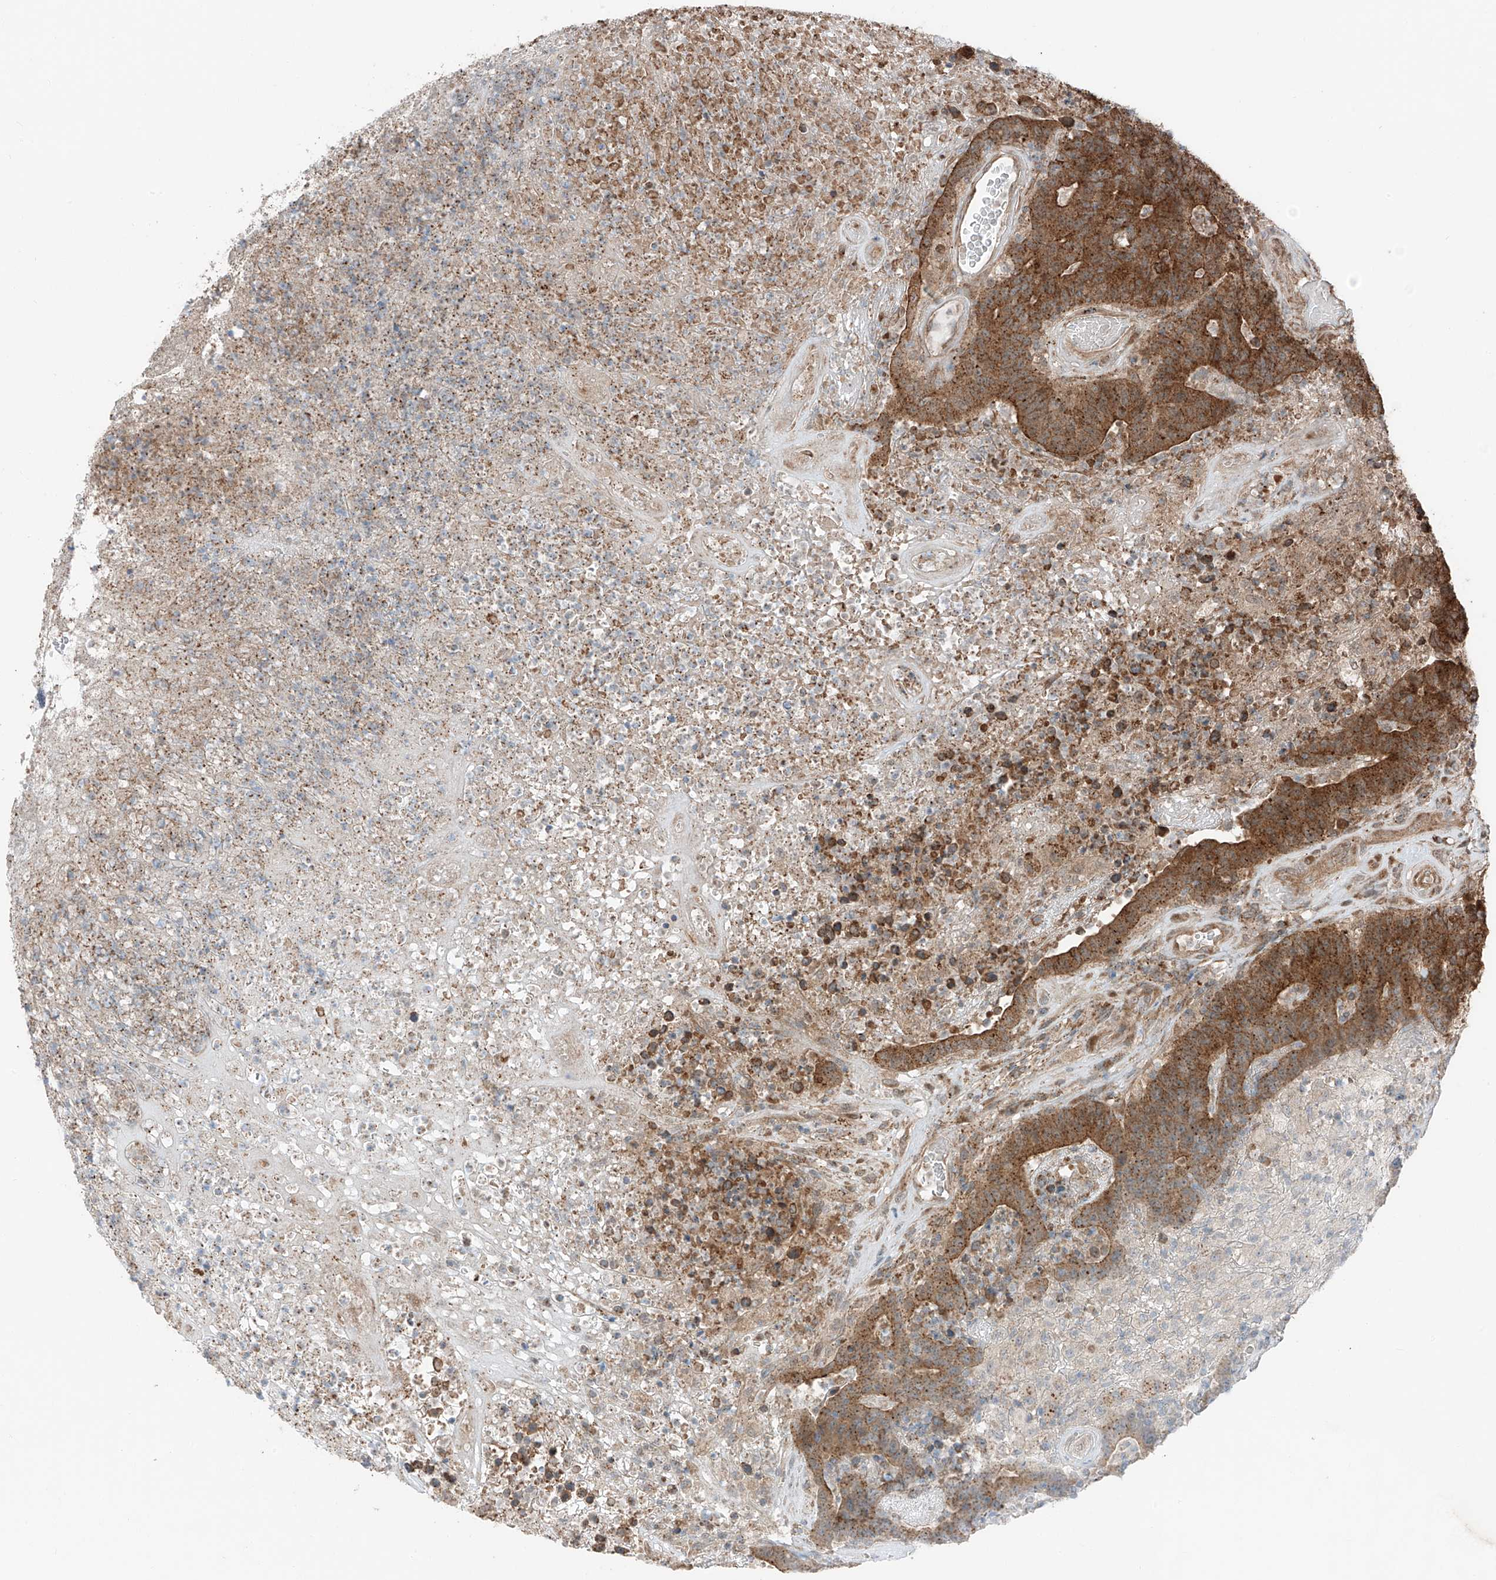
{"staining": {"intensity": "strong", "quantity": ">75%", "location": "cytoplasmic/membranous"}, "tissue": "colorectal cancer", "cell_type": "Tumor cells", "image_type": "cancer", "snomed": [{"axis": "morphology", "description": "Normal tissue, NOS"}, {"axis": "morphology", "description": "Adenocarcinoma, NOS"}, {"axis": "topography", "description": "Colon"}], "caption": "The photomicrograph exhibits staining of colorectal cancer, revealing strong cytoplasmic/membranous protein expression (brown color) within tumor cells.", "gene": "CEP162", "patient": {"sex": "female", "age": 75}}